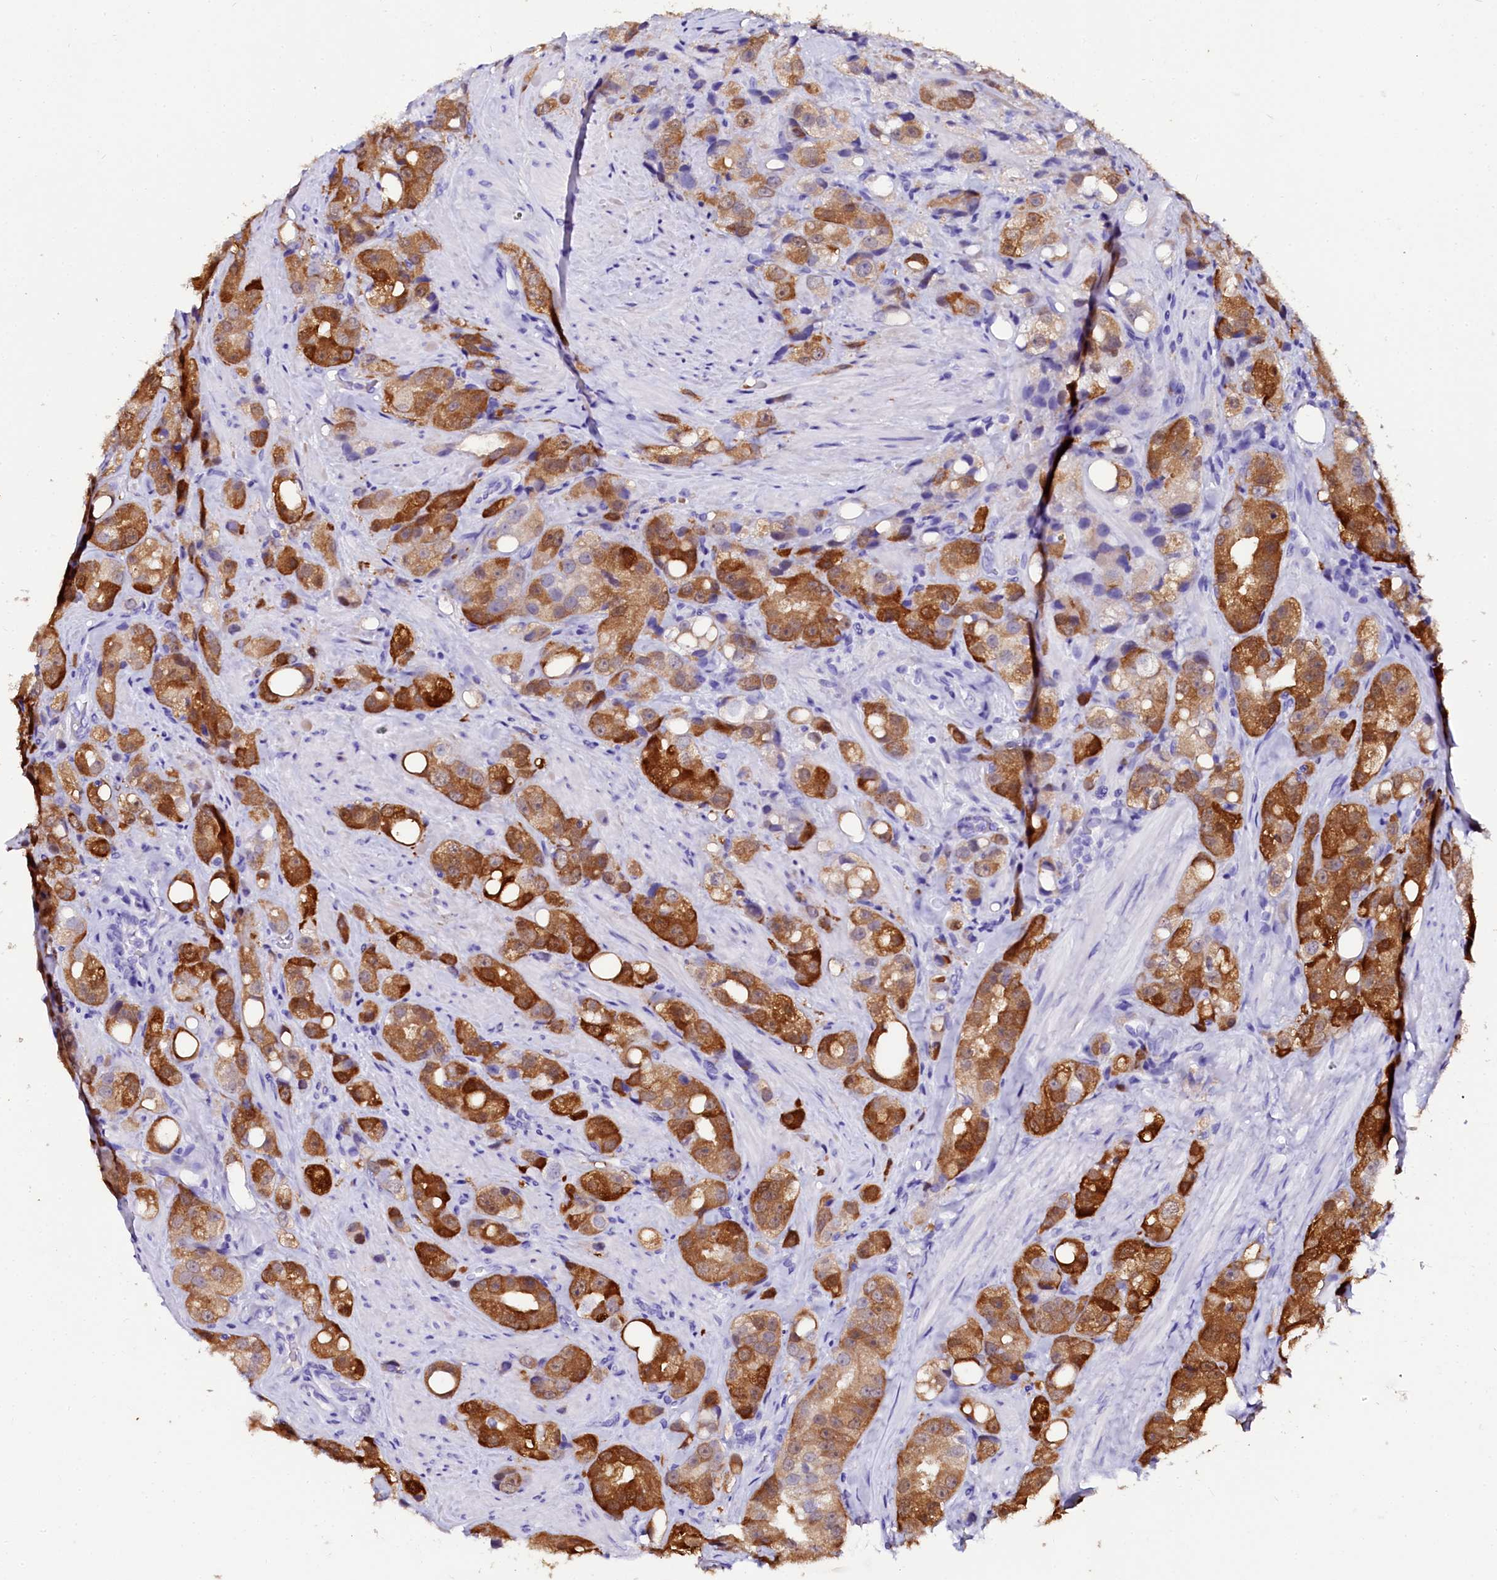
{"staining": {"intensity": "strong", "quantity": ">75%", "location": "cytoplasmic/membranous"}, "tissue": "prostate cancer", "cell_type": "Tumor cells", "image_type": "cancer", "snomed": [{"axis": "morphology", "description": "Adenocarcinoma, NOS"}, {"axis": "topography", "description": "Prostate"}], "caption": "Approximately >75% of tumor cells in human prostate cancer (adenocarcinoma) reveal strong cytoplasmic/membranous protein staining as visualized by brown immunohistochemical staining.", "gene": "SORD", "patient": {"sex": "male", "age": 79}}